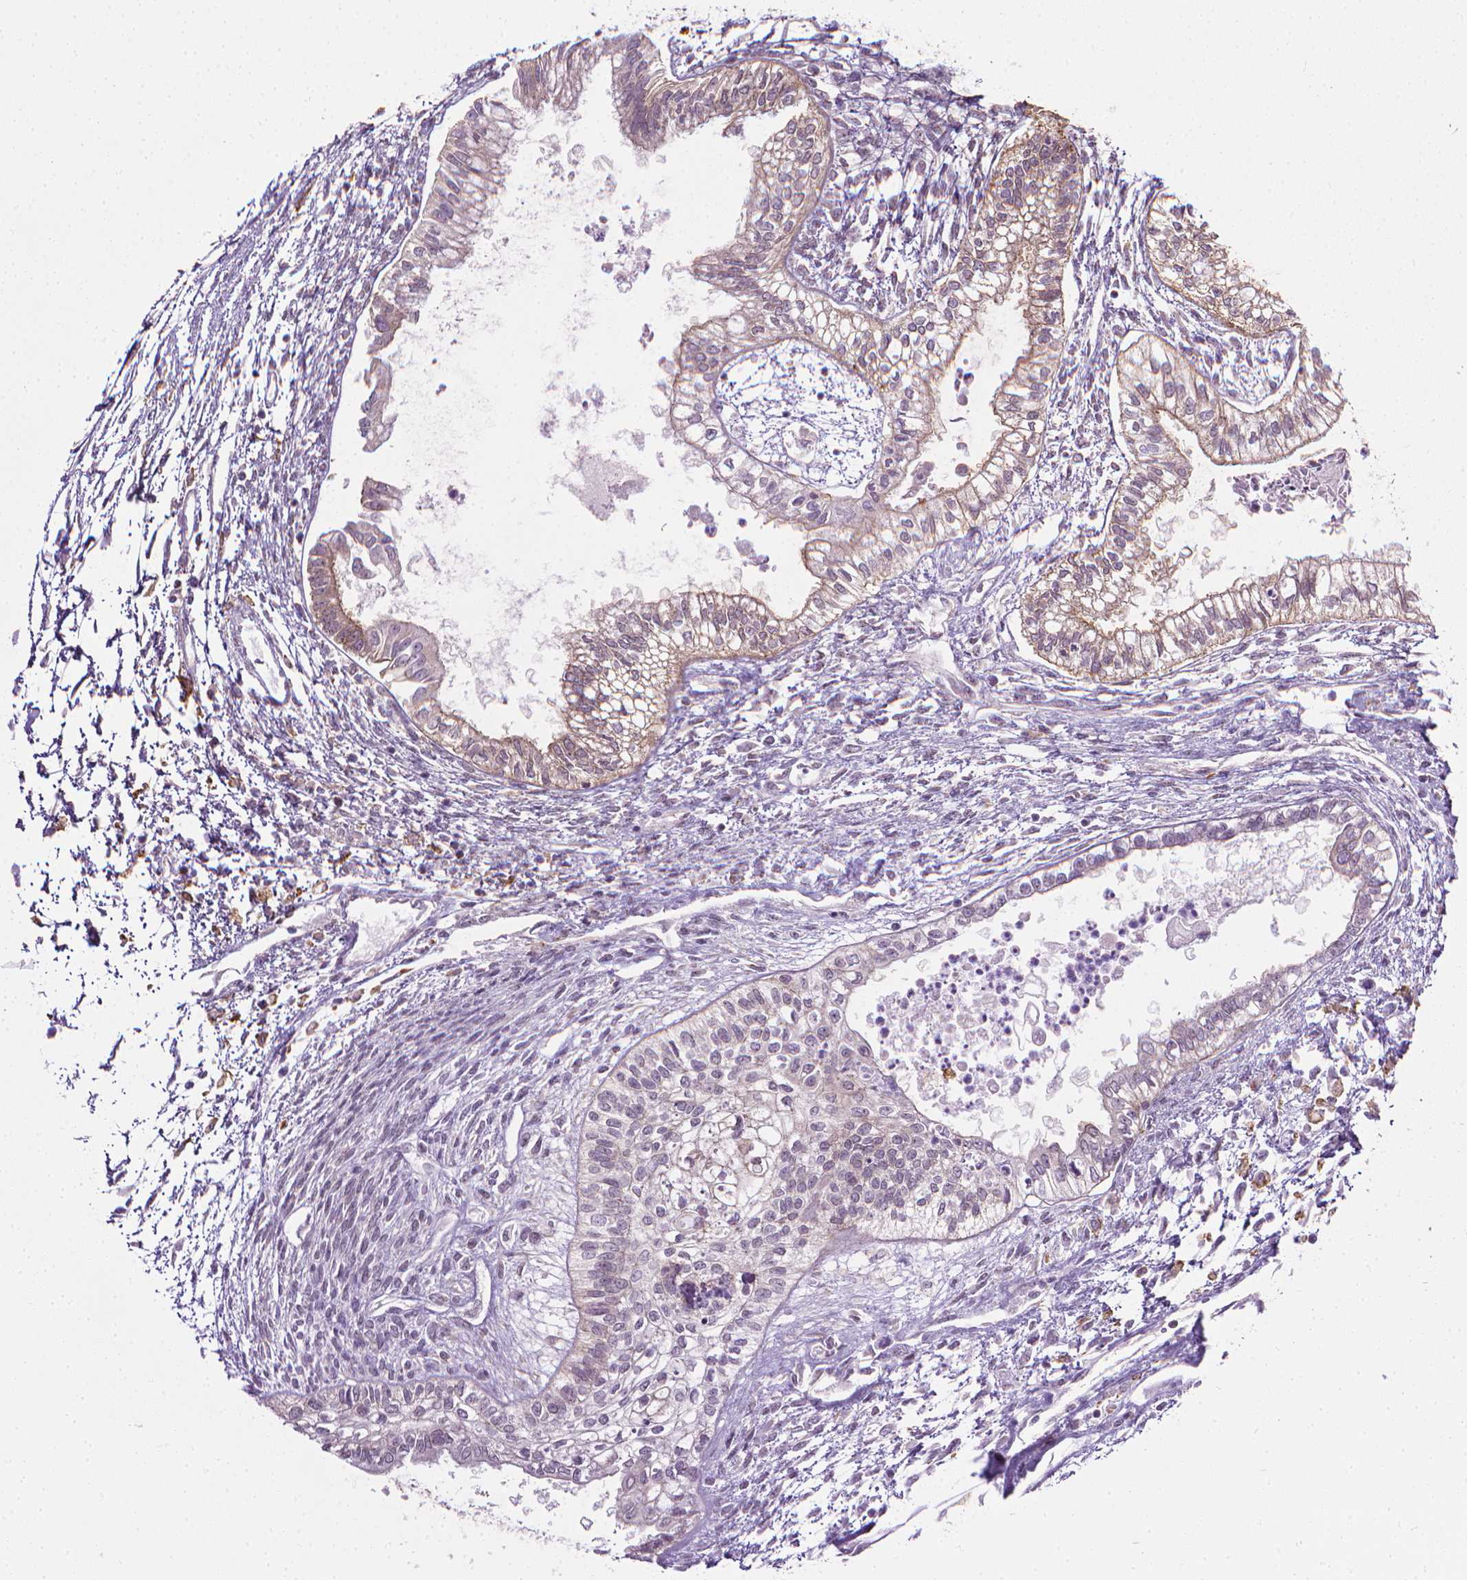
{"staining": {"intensity": "weak", "quantity": ">75%", "location": "cytoplasmic/membranous"}, "tissue": "testis cancer", "cell_type": "Tumor cells", "image_type": "cancer", "snomed": [{"axis": "morphology", "description": "Carcinoma, Embryonal, NOS"}, {"axis": "topography", "description": "Testis"}], "caption": "Human testis cancer stained for a protein (brown) reveals weak cytoplasmic/membranous positive staining in about >75% of tumor cells.", "gene": "PRAG1", "patient": {"sex": "male", "age": 37}}